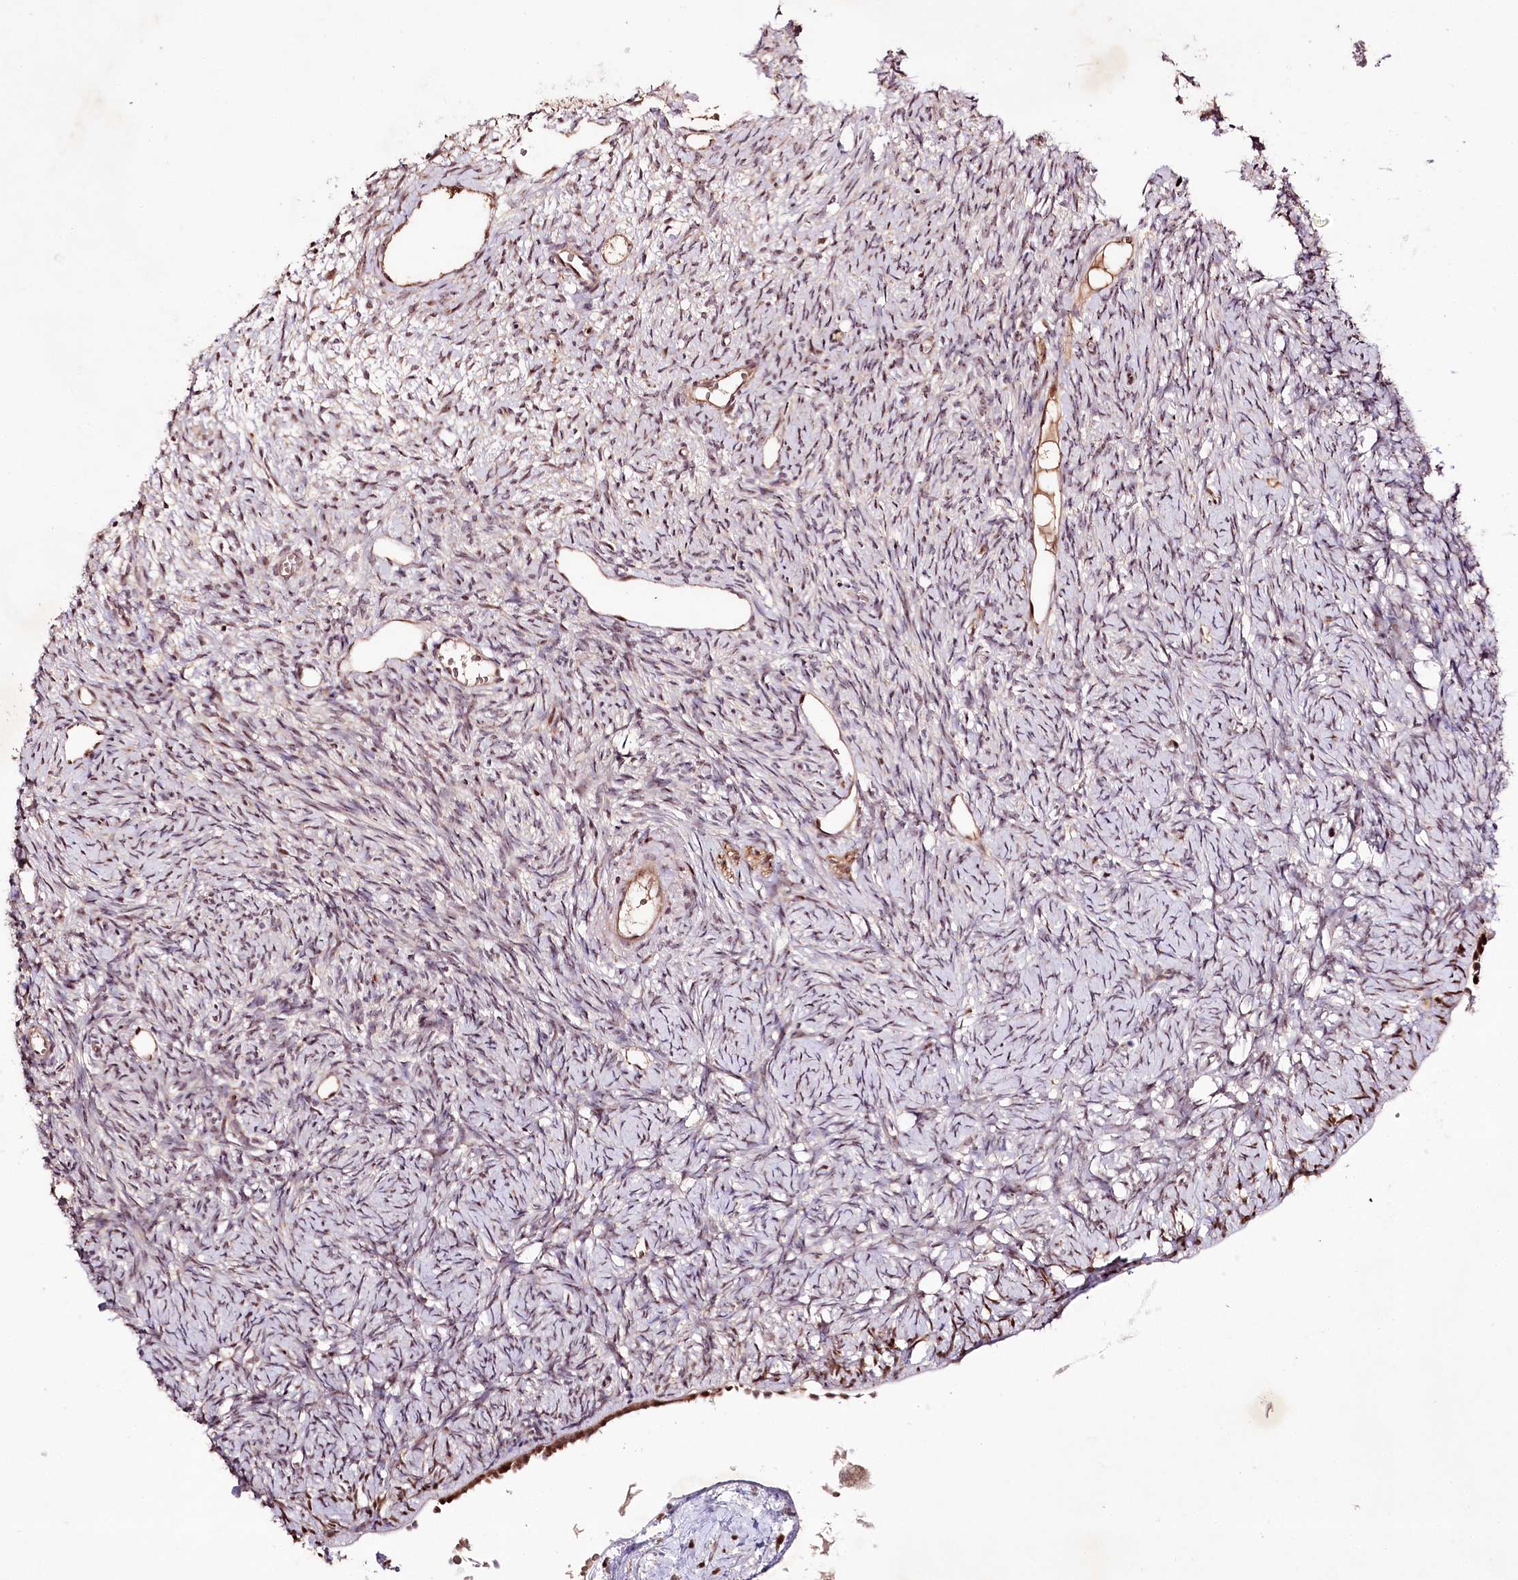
{"staining": {"intensity": "weak", "quantity": "25%-75%", "location": "nuclear"}, "tissue": "ovary", "cell_type": "Ovarian stroma cells", "image_type": "normal", "snomed": [{"axis": "morphology", "description": "Normal tissue, NOS"}, {"axis": "topography", "description": "Ovary"}], "caption": "Ovarian stroma cells show low levels of weak nuclear positivity in about 25%-75% of cells in normal human ovary.", "gene": "DMP1", "patient": {"sex": "female", "age": 51}}